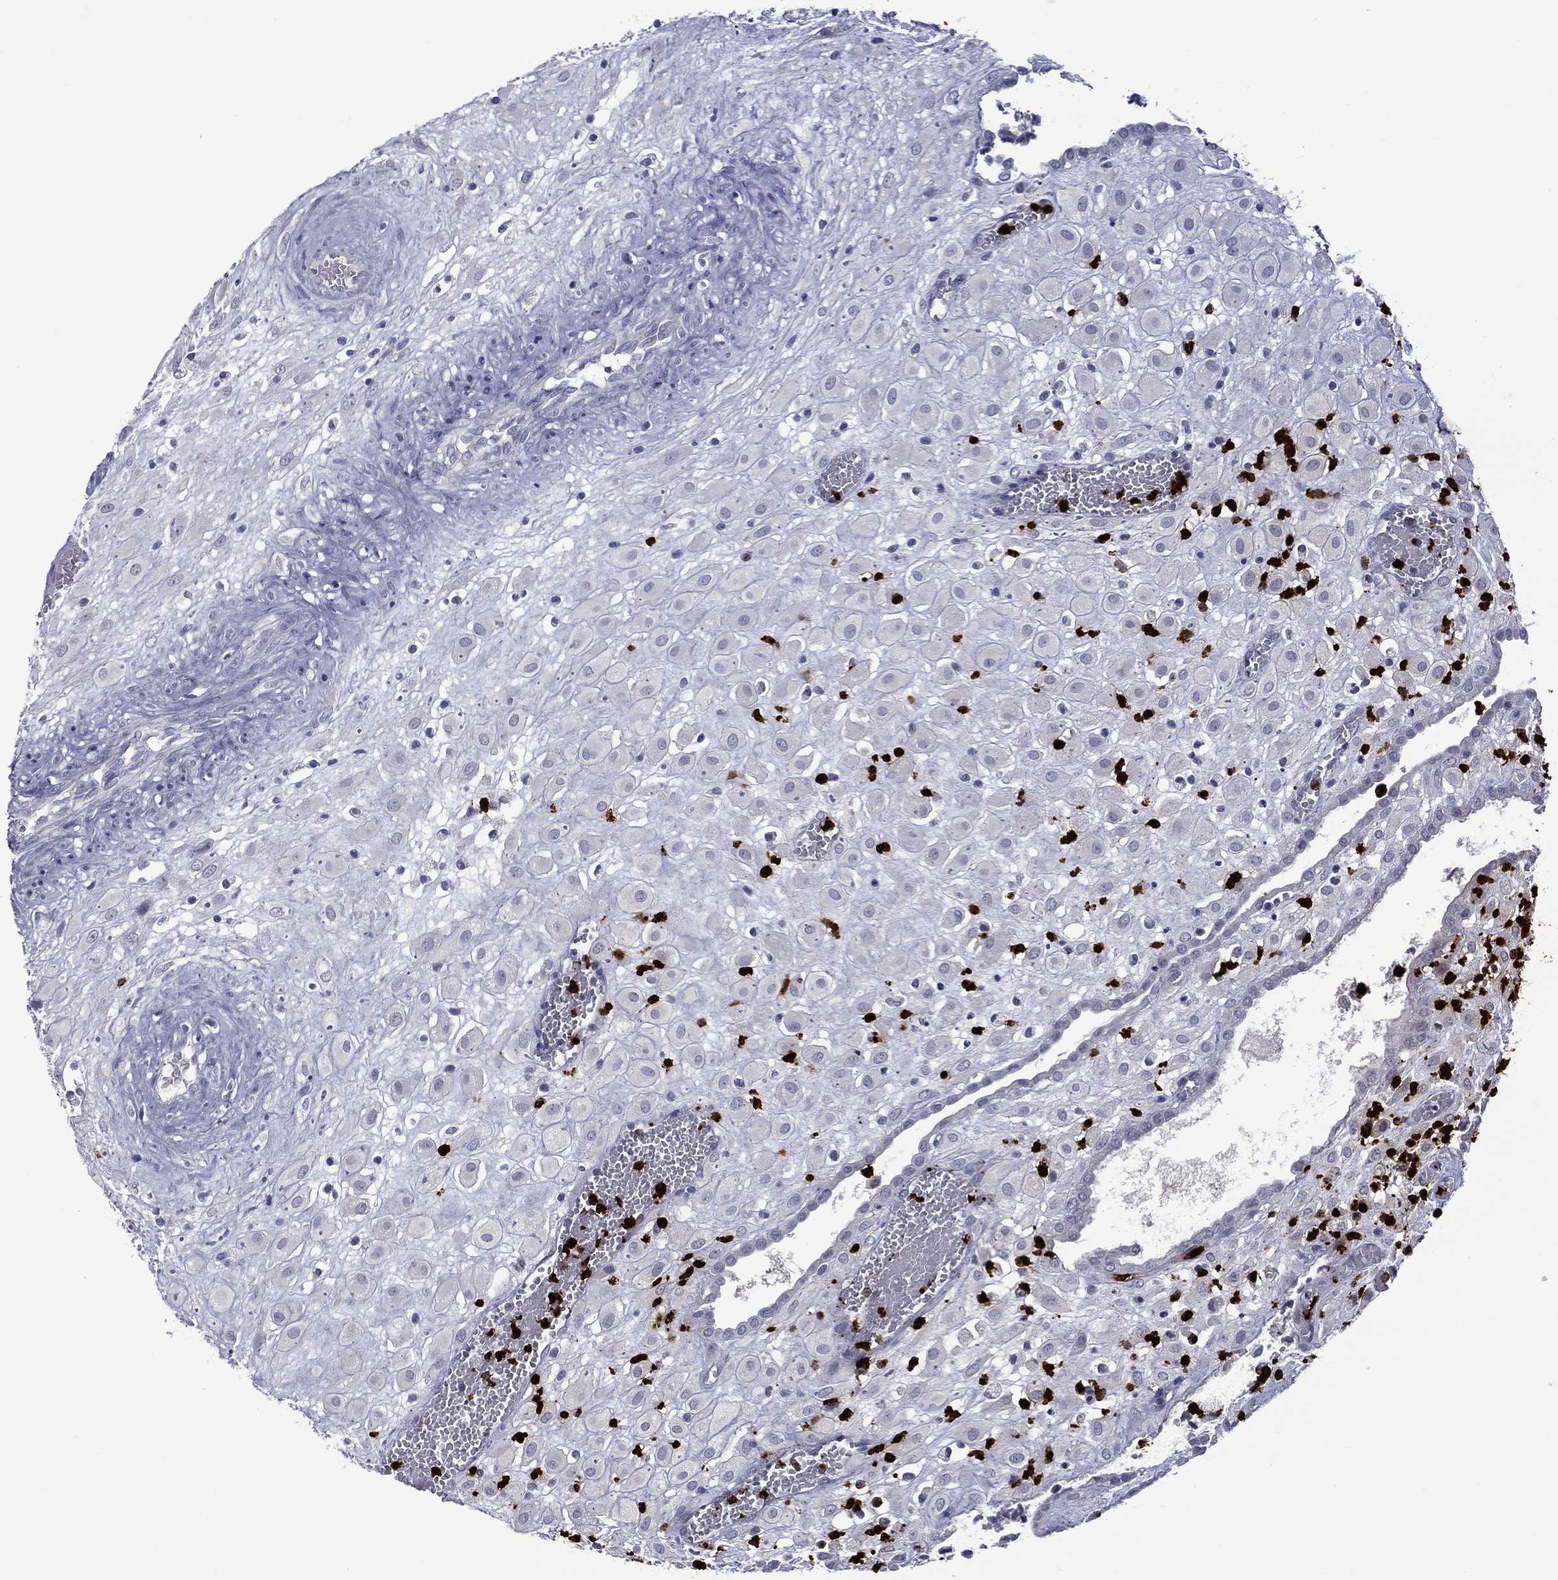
{"staining": {"intensity": "negative", "quantity": "none", "location": "none"}, "tissue": "placenta", "cell_type": "Decidual cells", "image_type": "normal", "snomed": [{"axis": "morphology", "description": "Normal tissue, NOS"}, {"axis": "topography", "description": "Placenta"}], "caption": "This is an immunohistochemistry micrograph of benign human placenta. There is no positivity in decidual cells.", "gene": "ELANE", "patient": {"sex": "female", "age": 24}}